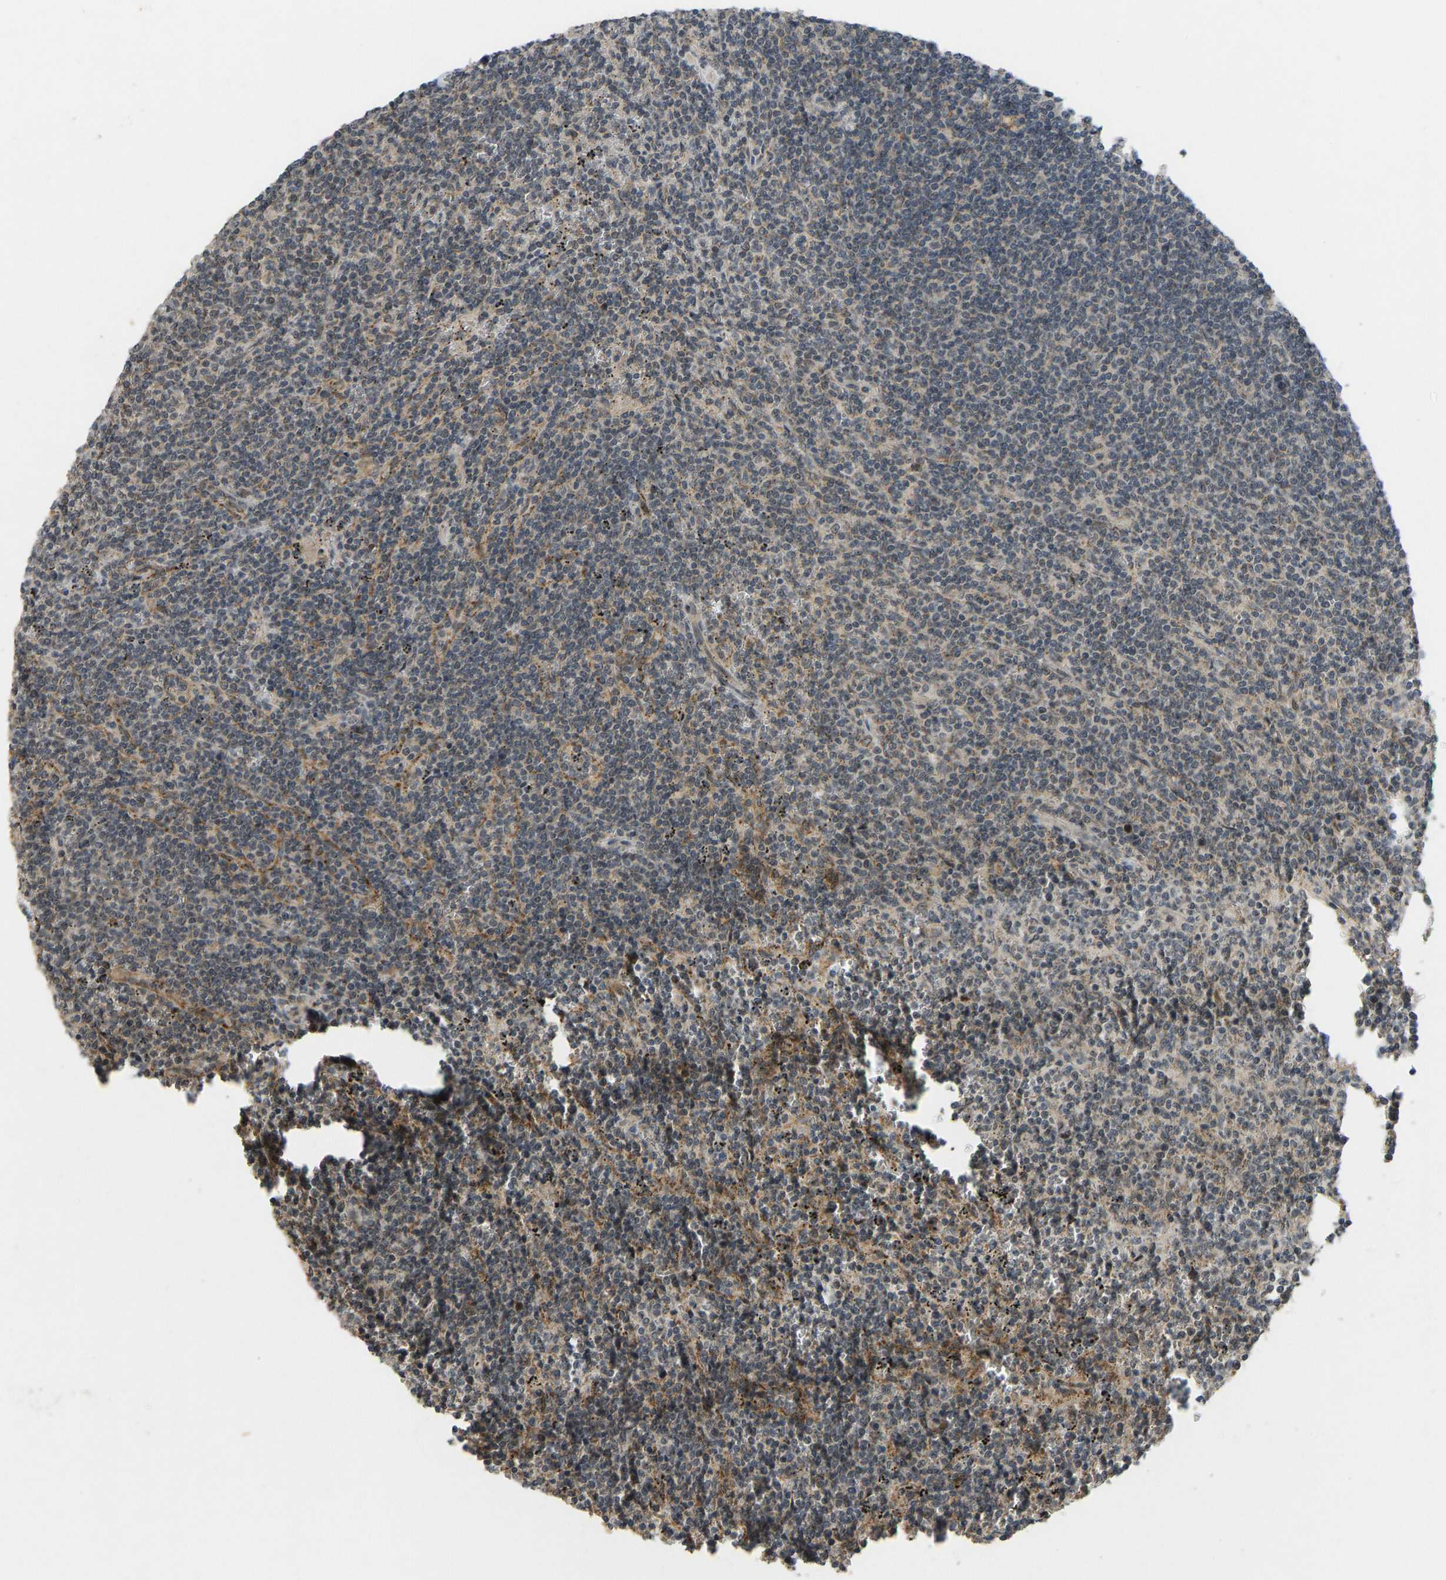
{"staining": {"intensity": "weak", "quantity": "25%-75%", "location": "cytoplasmic/membranous"}, "tissue": "lymphoma", "cell_type": "Tumor cells", "image_type": "cancer", "snomed": [{"axis": "morphology", "description": "Malignant lymphoma, non-Hodgkin's type, Low grade"}, {"axis": "topography", "description": "Spleen"}], "caption": "Immunohistochemical staining of lymphoma shows low levels of weak cytoplasmic/membranous staining in about 25%-75% of tumor cells.", "gene": "ACADS", "patient": {"sex": "female", "age": 50}}